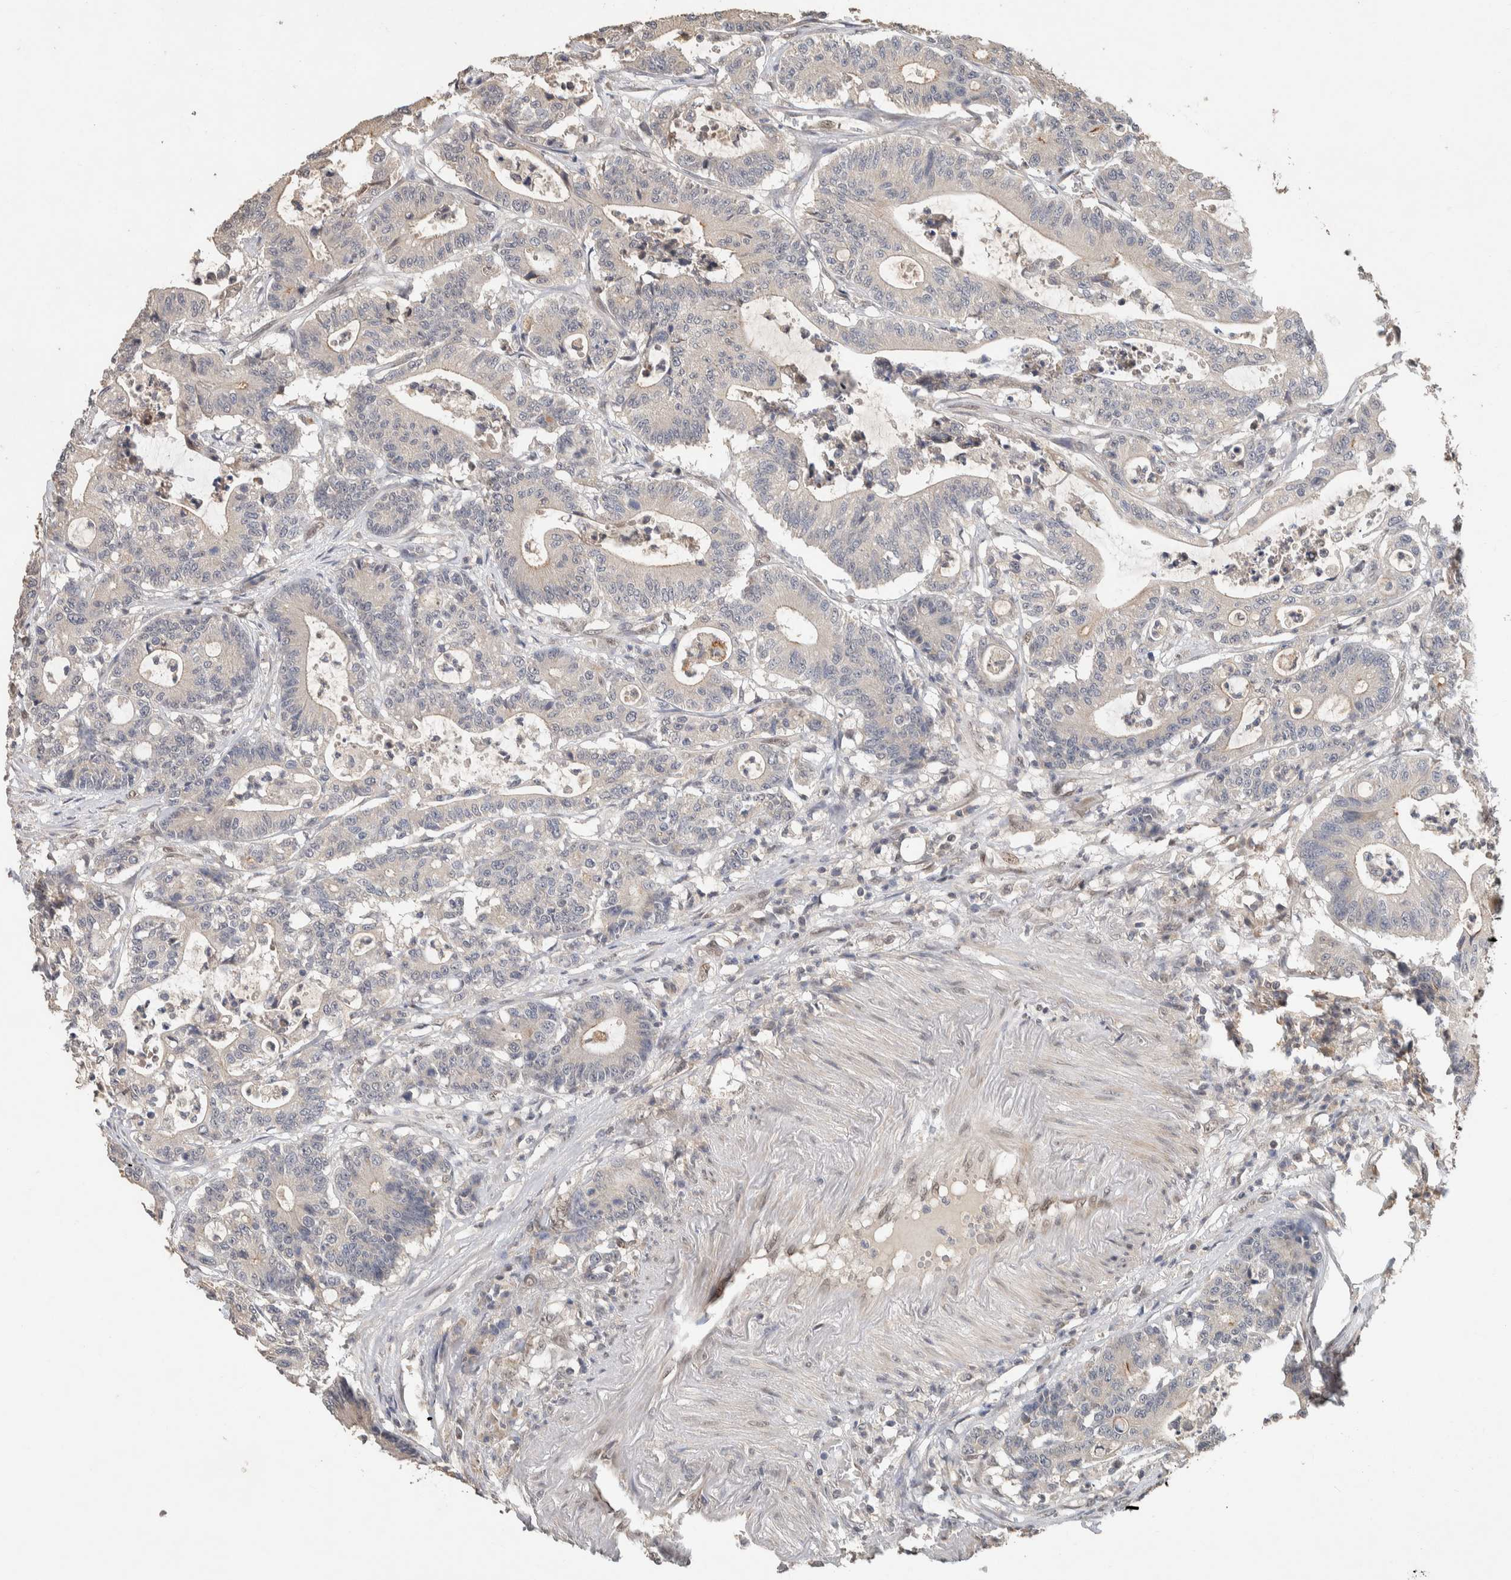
{"staining": {"intensity": "moderate", "quantity": "<25%", "location": "cytoplasmic/membranous"}, "tissue": "colorectal cancer", "cell_type": "Tumor cells", "image_type": "cancer", "snomed": [{"axis": "morphology", "description": "Adenocarcinoma, NOS"}, {"axis": "topography", "description": "Colon"}], "caption": "Immunohistochemical staining of colorectal adenocarcinoma shows low levels of moderate cytoplasmic/membranous protein staining in approximately <25% of tumor cells.", "gene": "CYSRT1", "patient": {"sex": "female", "age": 84}}